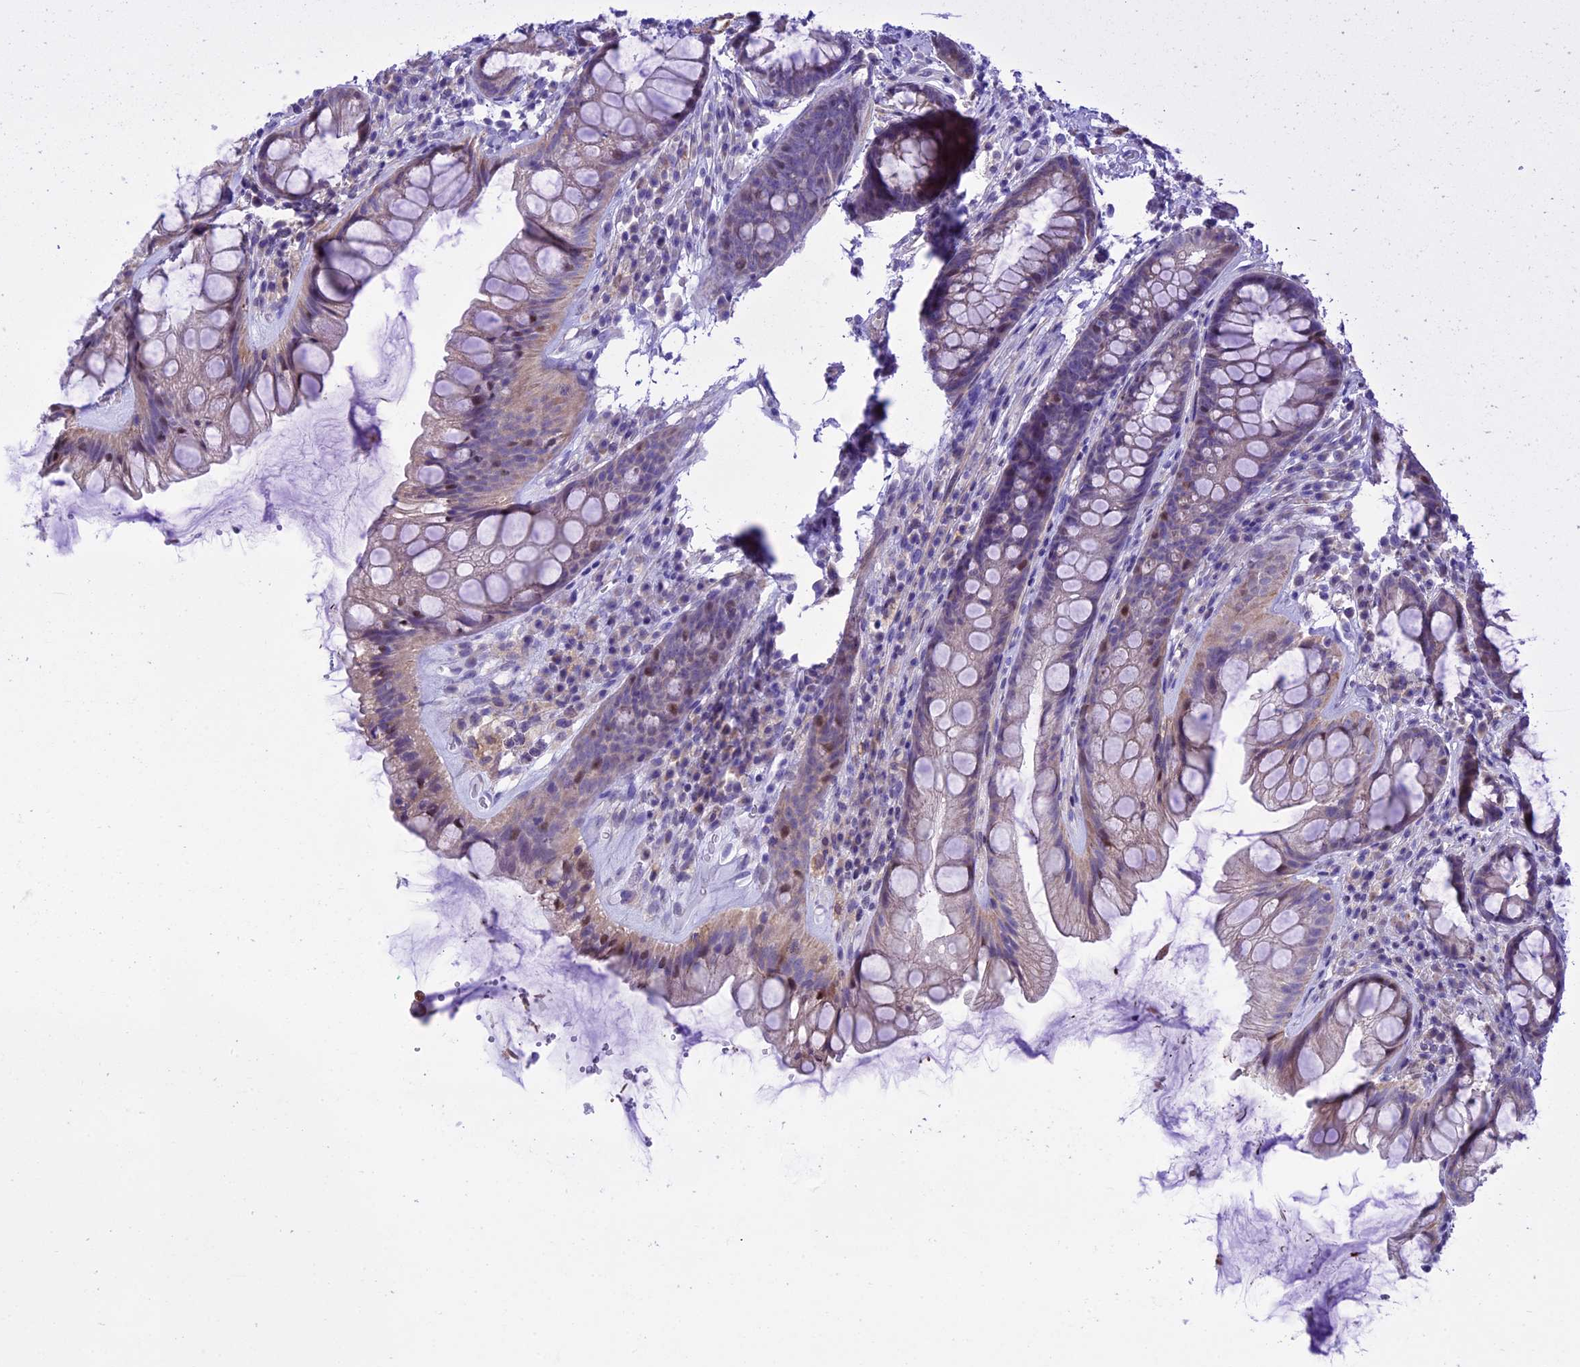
{"staining": {"intensity": "weak", "quantity": "25%-75%", "location": "cytoplasmic/membranous,nuclear"}, "tissue": "rectum", "cell_type": "Glandular cells", "image_type": "normal", "snomed": [{"axis": "morphology", "description": "Normal tissue, NOS"}, {"axis": "topography", "description": "Rectum"}], "caption": "Immunohistochemical staining of benign rectum exhibits weak cytoplasmic/membranous,nuclear protein positivity in approximately 25%-75% of glandular cells. (brown staining indicates protein expression, while blue staining denotes nuclei).", "gene": "IGSF6", "patient": {"sex": "male", "age": 74}}